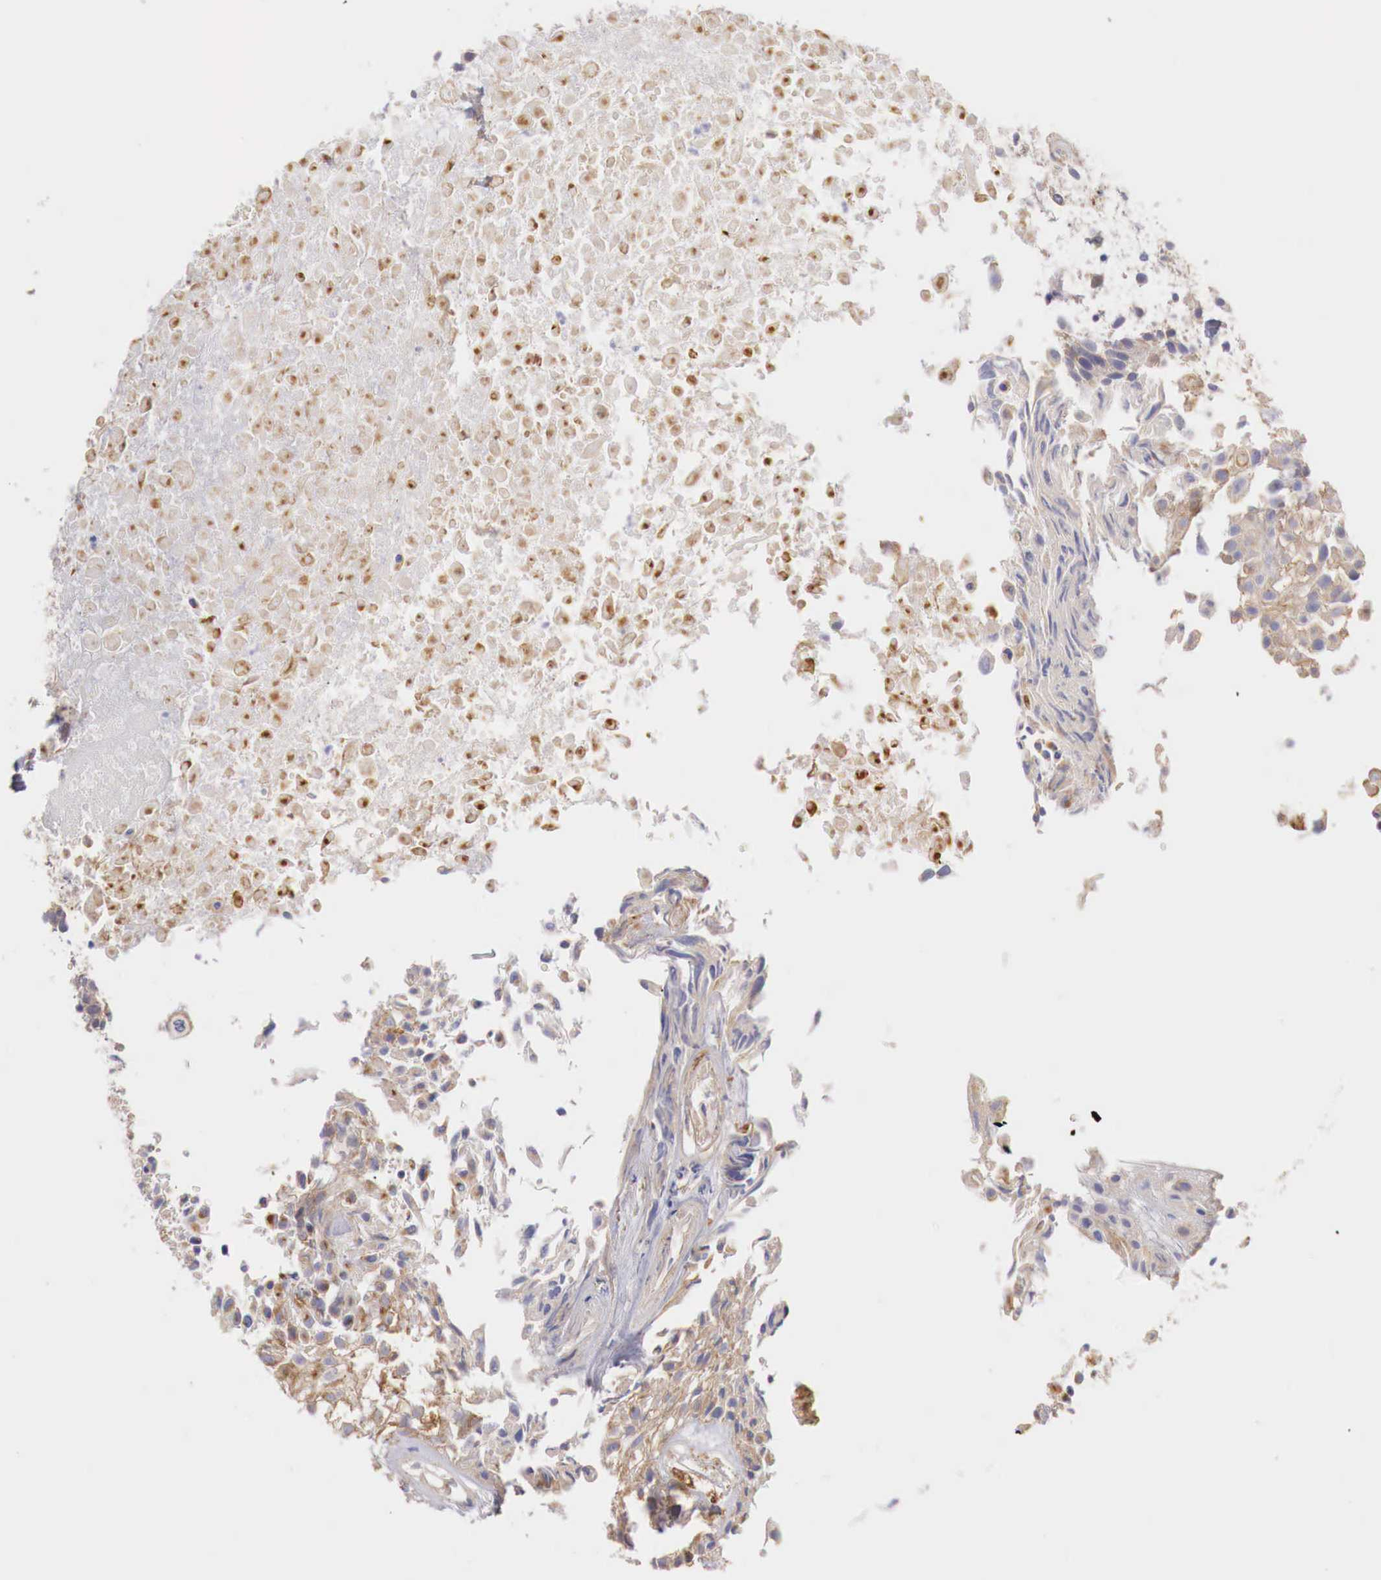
{"staining": {"intensity": "weak", "quantity": "25%-75%", "location": "cytoplasmic/membranous"}, "tissue": "urothelial cancer", "cell_type": "Tumor cells", "image_type": "cancer", "snomed": [{"axis": "morphology", "description": "Urothelial carcinoma, High grade"}, {"axis": "topography", "description": "Urinary bladder"}], "caption": "Urothelial cancer stained for a protein (brown) reveals weak cytoplasmic/membranous positive positivity in about 25%-75% of tumor cells.", "gene": "KLHDC7B", "patient": {"sex": "male", "age": 56}}